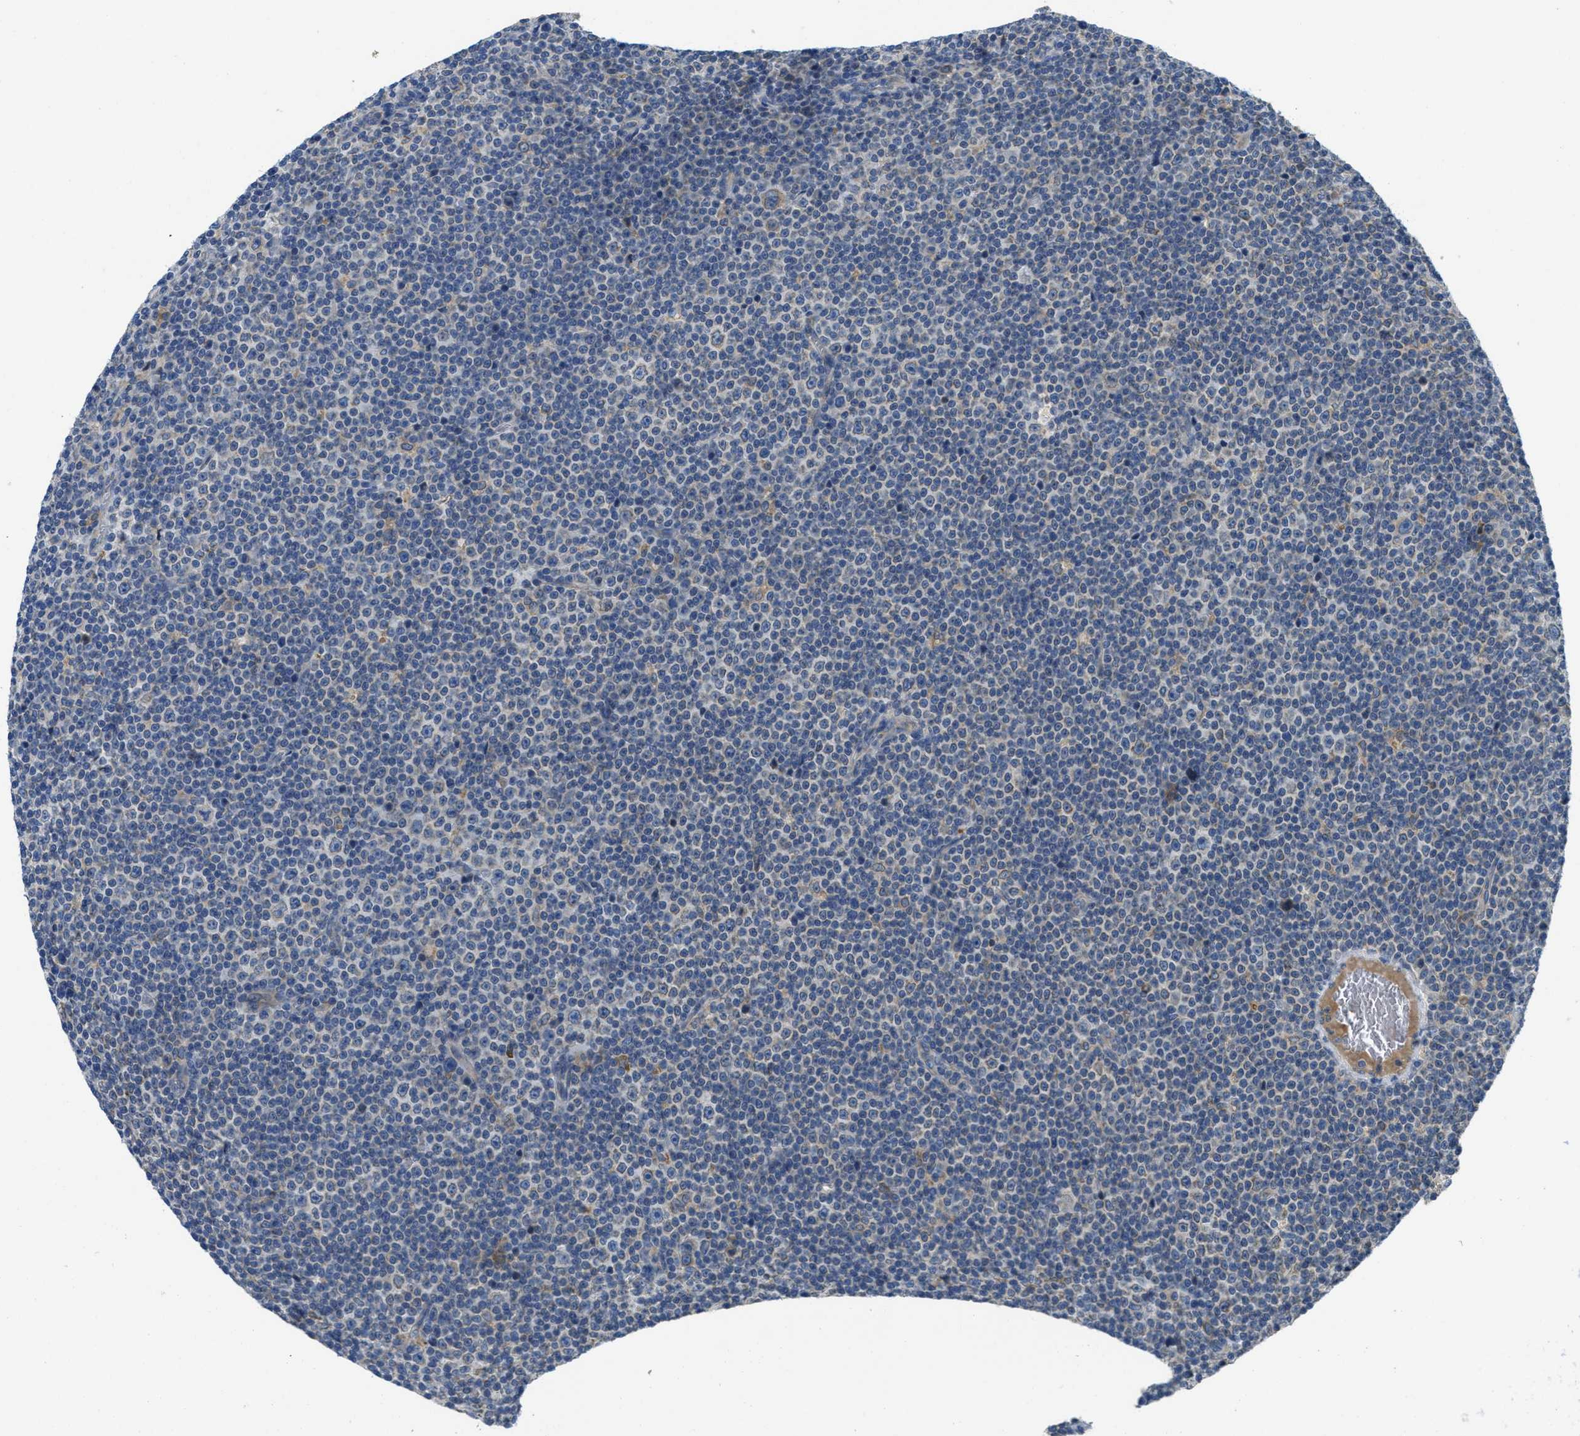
{"staining": {"intensity": "negative", "quantity": "none", "location": "none"}, "tissue": "lymphoma", "cell_type": "Tumor cells", "image_type": "cancer", "snomed": [{"axis": "morphology", "description": "Malignant lymphoma, non-Hodgkin's type, Low grade"}, {"axis": "topography", "description": "Lymph node"}], "caption": "There is no significant expression in tumor cells of lymphoma.", "gene": "SSR1", "patient": {"sex": "female", "age": 67}}